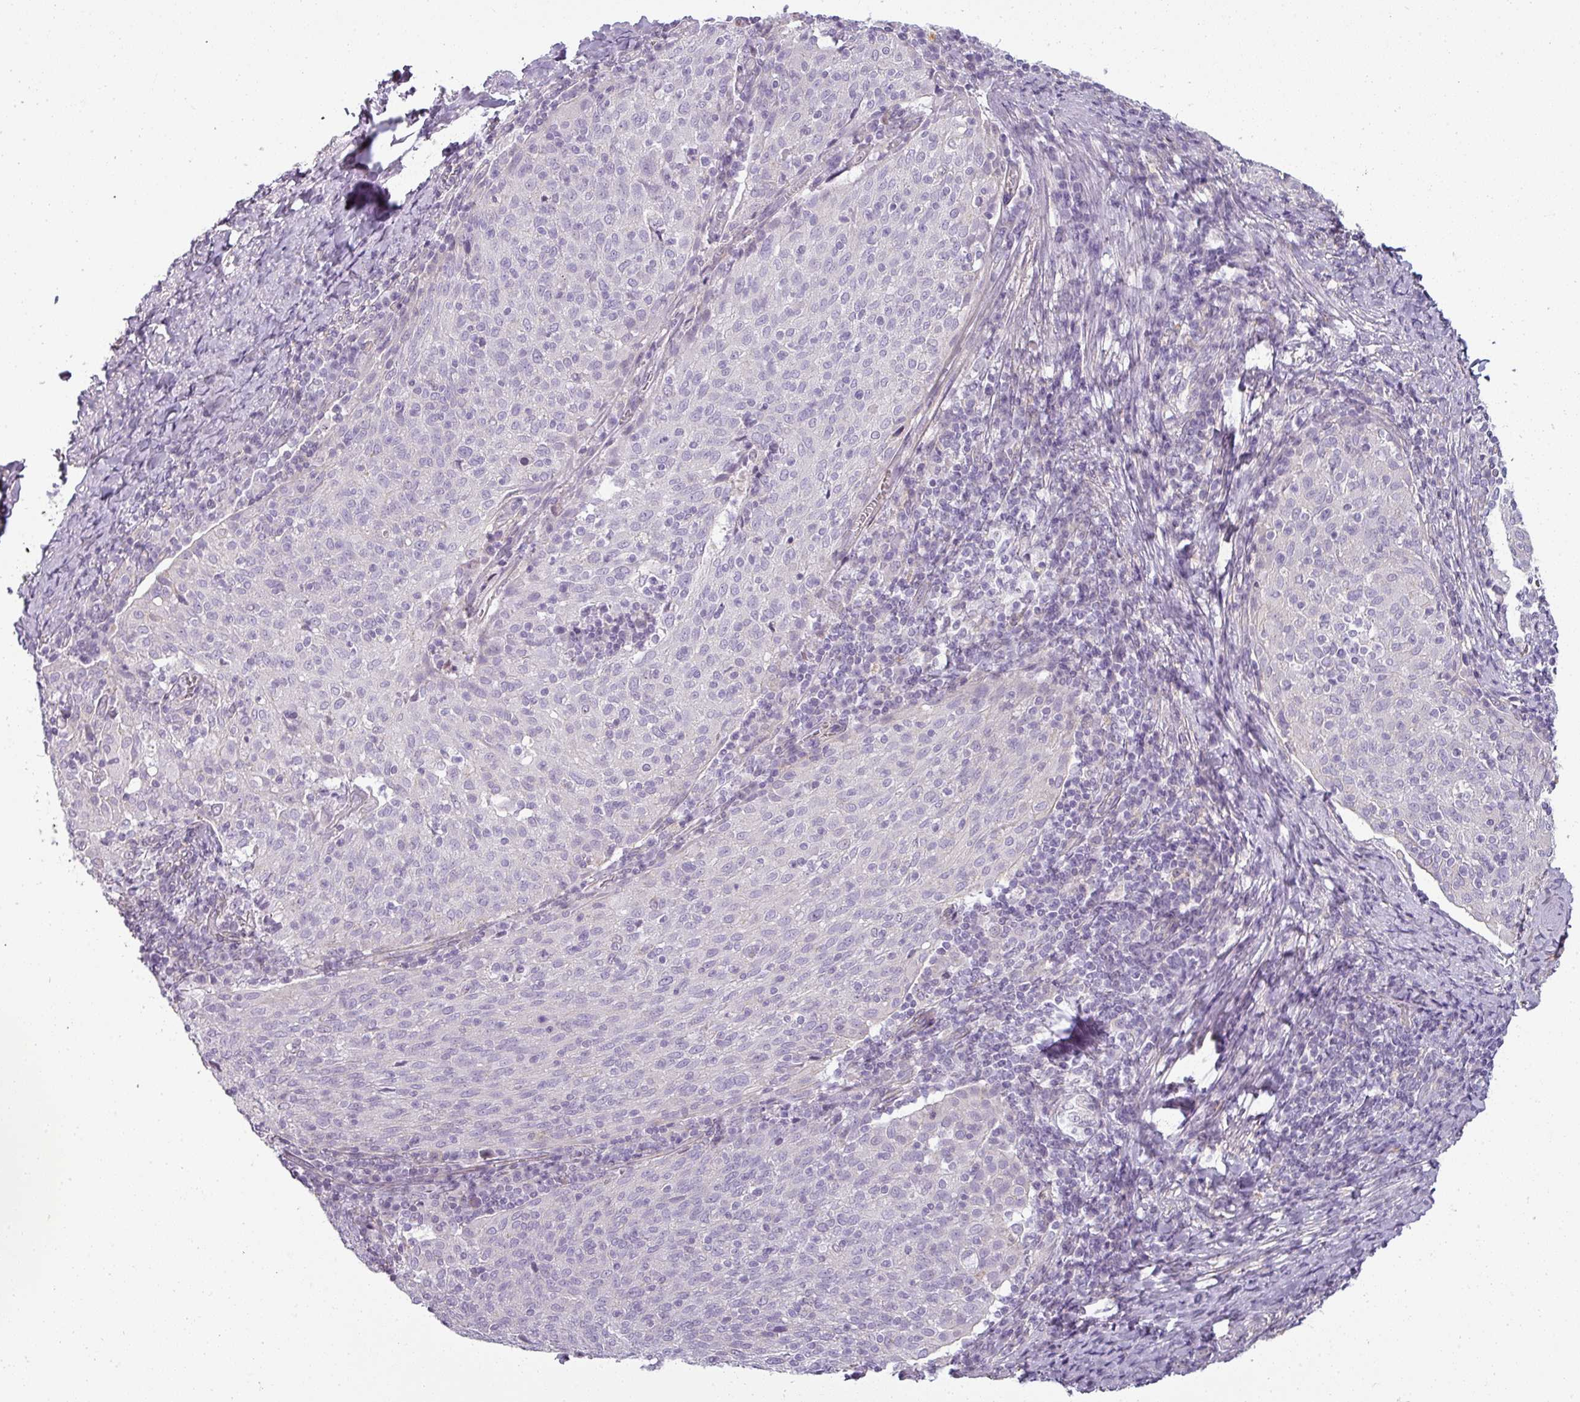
{"staining": {"intensity": "negative", "quantity": "none", "location": "none"}, "tissue": "cervical cancer", "cell_type": "Tumor cells", "image_type": "cancer", "snomed": [{"axis": "morphology", "description": "Squamous cell carcinoma, NOS"}, {"axis": "topography", "description": "Cervix"}], "caption": "Tumor cells show no significant staining in cervical squamous cell carcinoma.", "gene": "ASB1", "patient": {"sex": "female", "age": 52}}